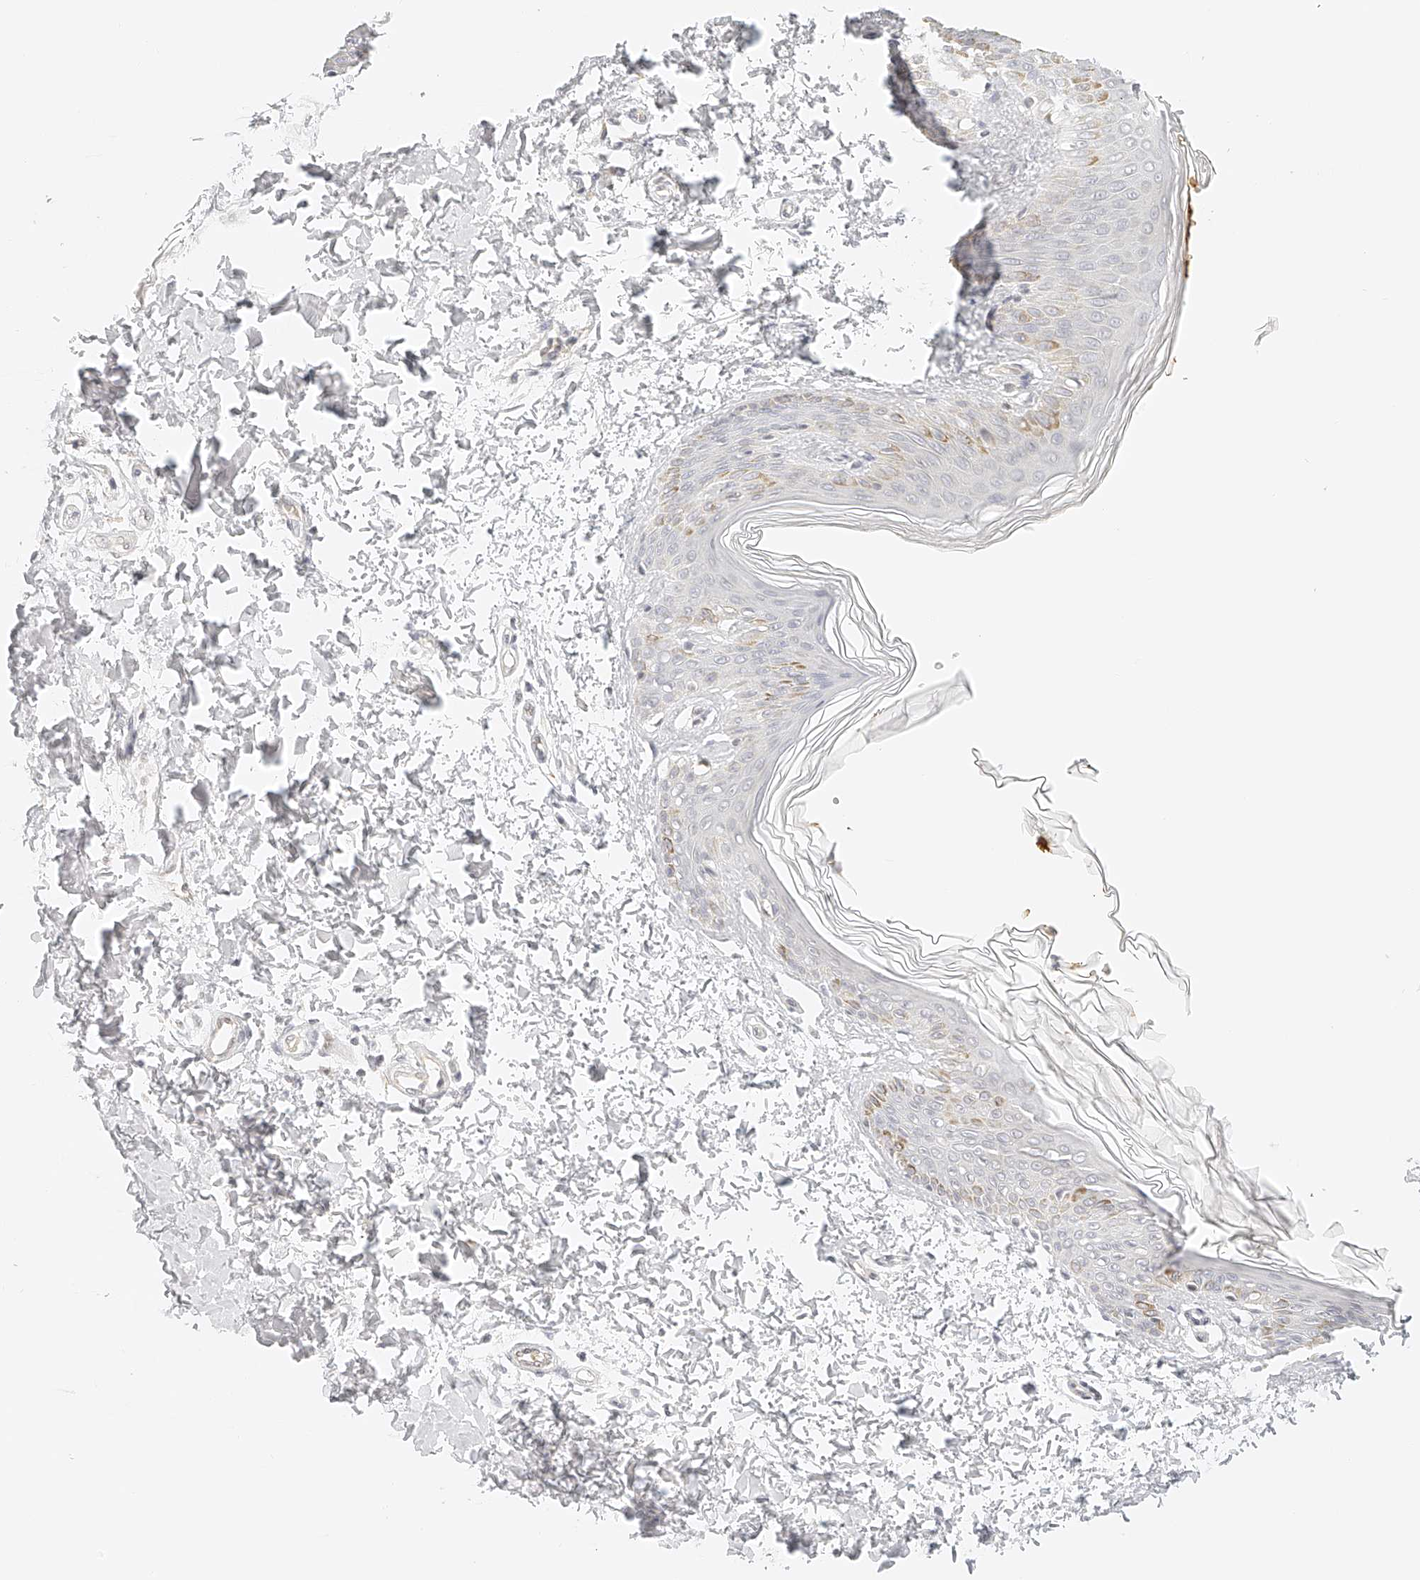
{"staining": {"intensity": "negative", "quantity": "none", "location": "none"}, "tissue": "skin", "cell_type": "Fibroblasts", "image_type": "normal", "snomed": [{"axis": "morphology", "description": "Normal tissue, NOS"}, {"axis": "morphology", "description": "Neoplasm, benign, NOS"}, {"axis": "topography", "description": "Skin"}, {"axis": "topography", "description": "Soft tissue"}], "caption": "The micrograph exhibits no staining of fibroblasts in benign skin. (Immunohistochemistry (ihc), brightfield microscopy, high magnification).", "gene": "ZFP69", "patient": {"sex": "male", "age": 26}}